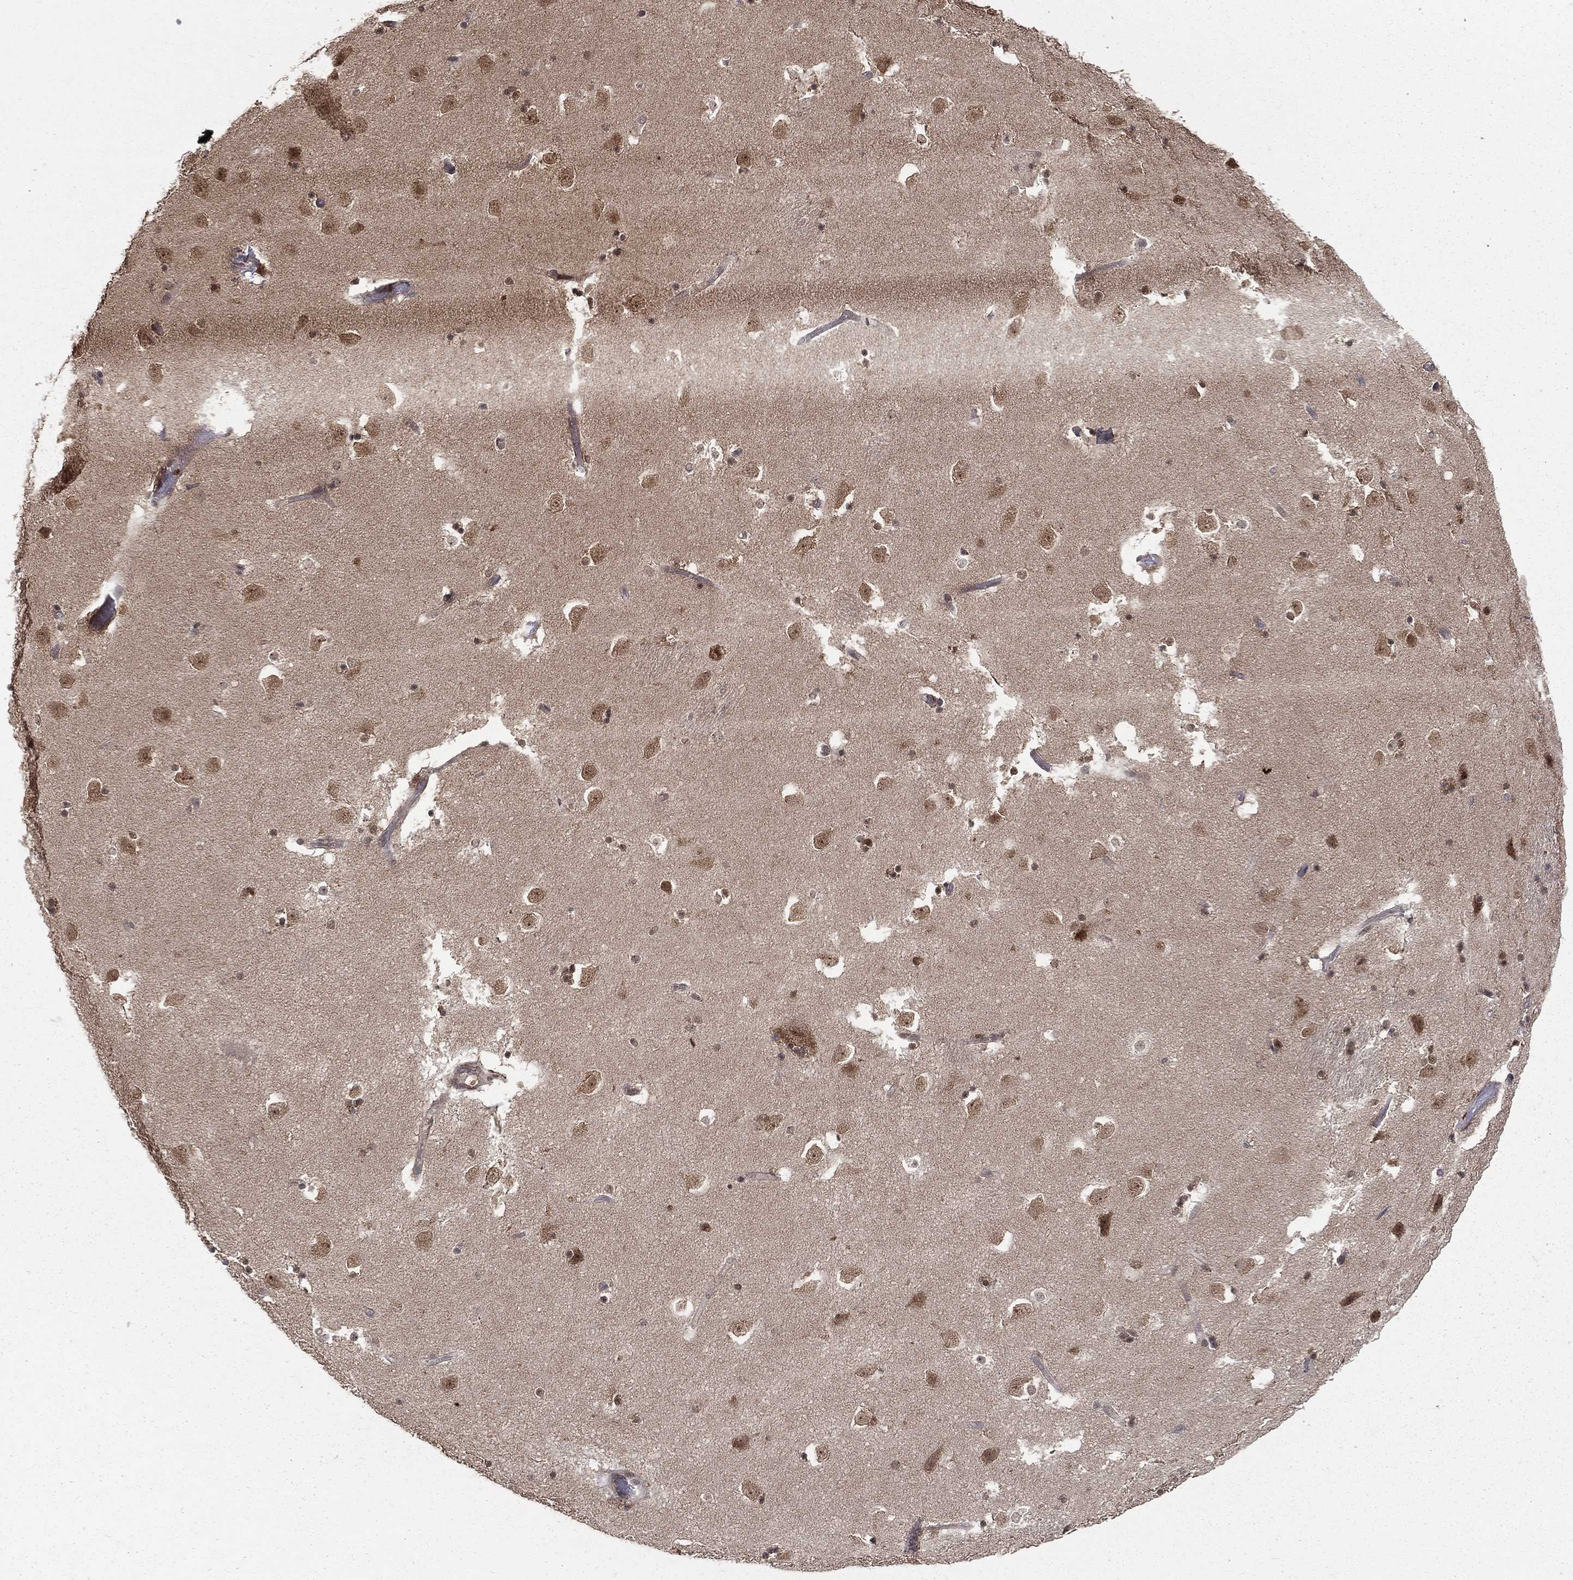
{"staining": {"intensity": "negative", "quantity": "none", "location": "none"}, "tissue": "caudate", "cell_type": "Glial cells", "image_type": "normal", "snomed": [{"axis": "morphology", "description": "Normal tissue, NOS"}, {"axis": "topography", "description": "Lateral ventricle wall"}], "caption": "This is an immunohistochemistry histopathology image of unremarkable human caudate. There is no expression in glial cells.", "gene": "JMJD6", "patient": {"sex": "male", "age": 51}}